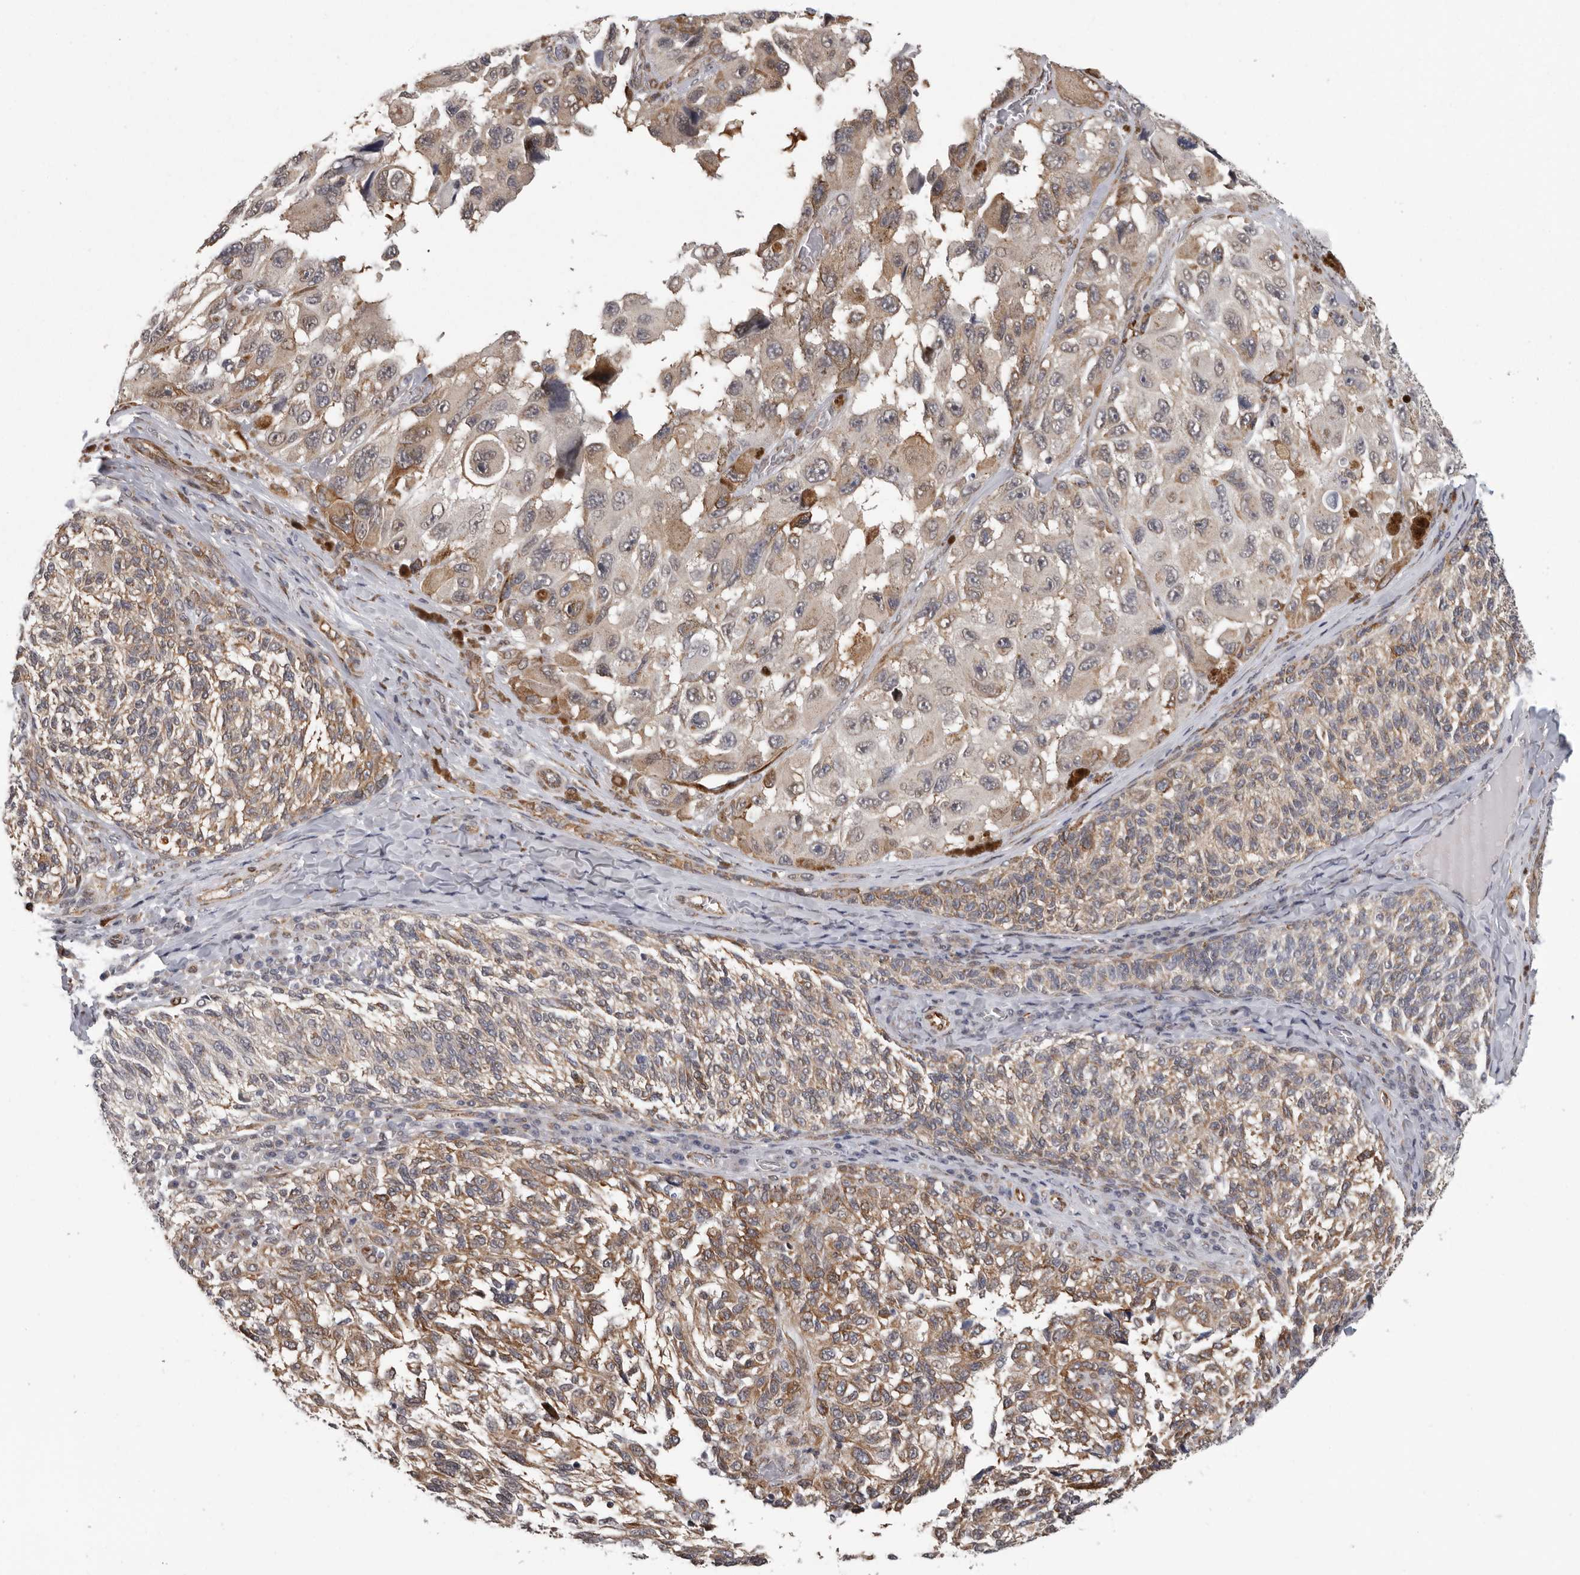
{"staining": {"intensity": "moderate", "quantity": "25%-75%", "location": "cytoplasmic/membranous"}, "tissue": "melanoma", "cell_type": "Tumor cells", "image_type": "cancer", "snomed": [{"axis": "morphology", "description": "Malignant melanoma, NOS"}, {"axis": "topography", "description": "Skin"}], "caption": "Moderate cytoplasmic/membranous protein expression is appreciated in approximately 25%-75% of tumor cells in melanoma.", "gene": "RALGPS2", "patient": {"sex": "female", "age": 73}}